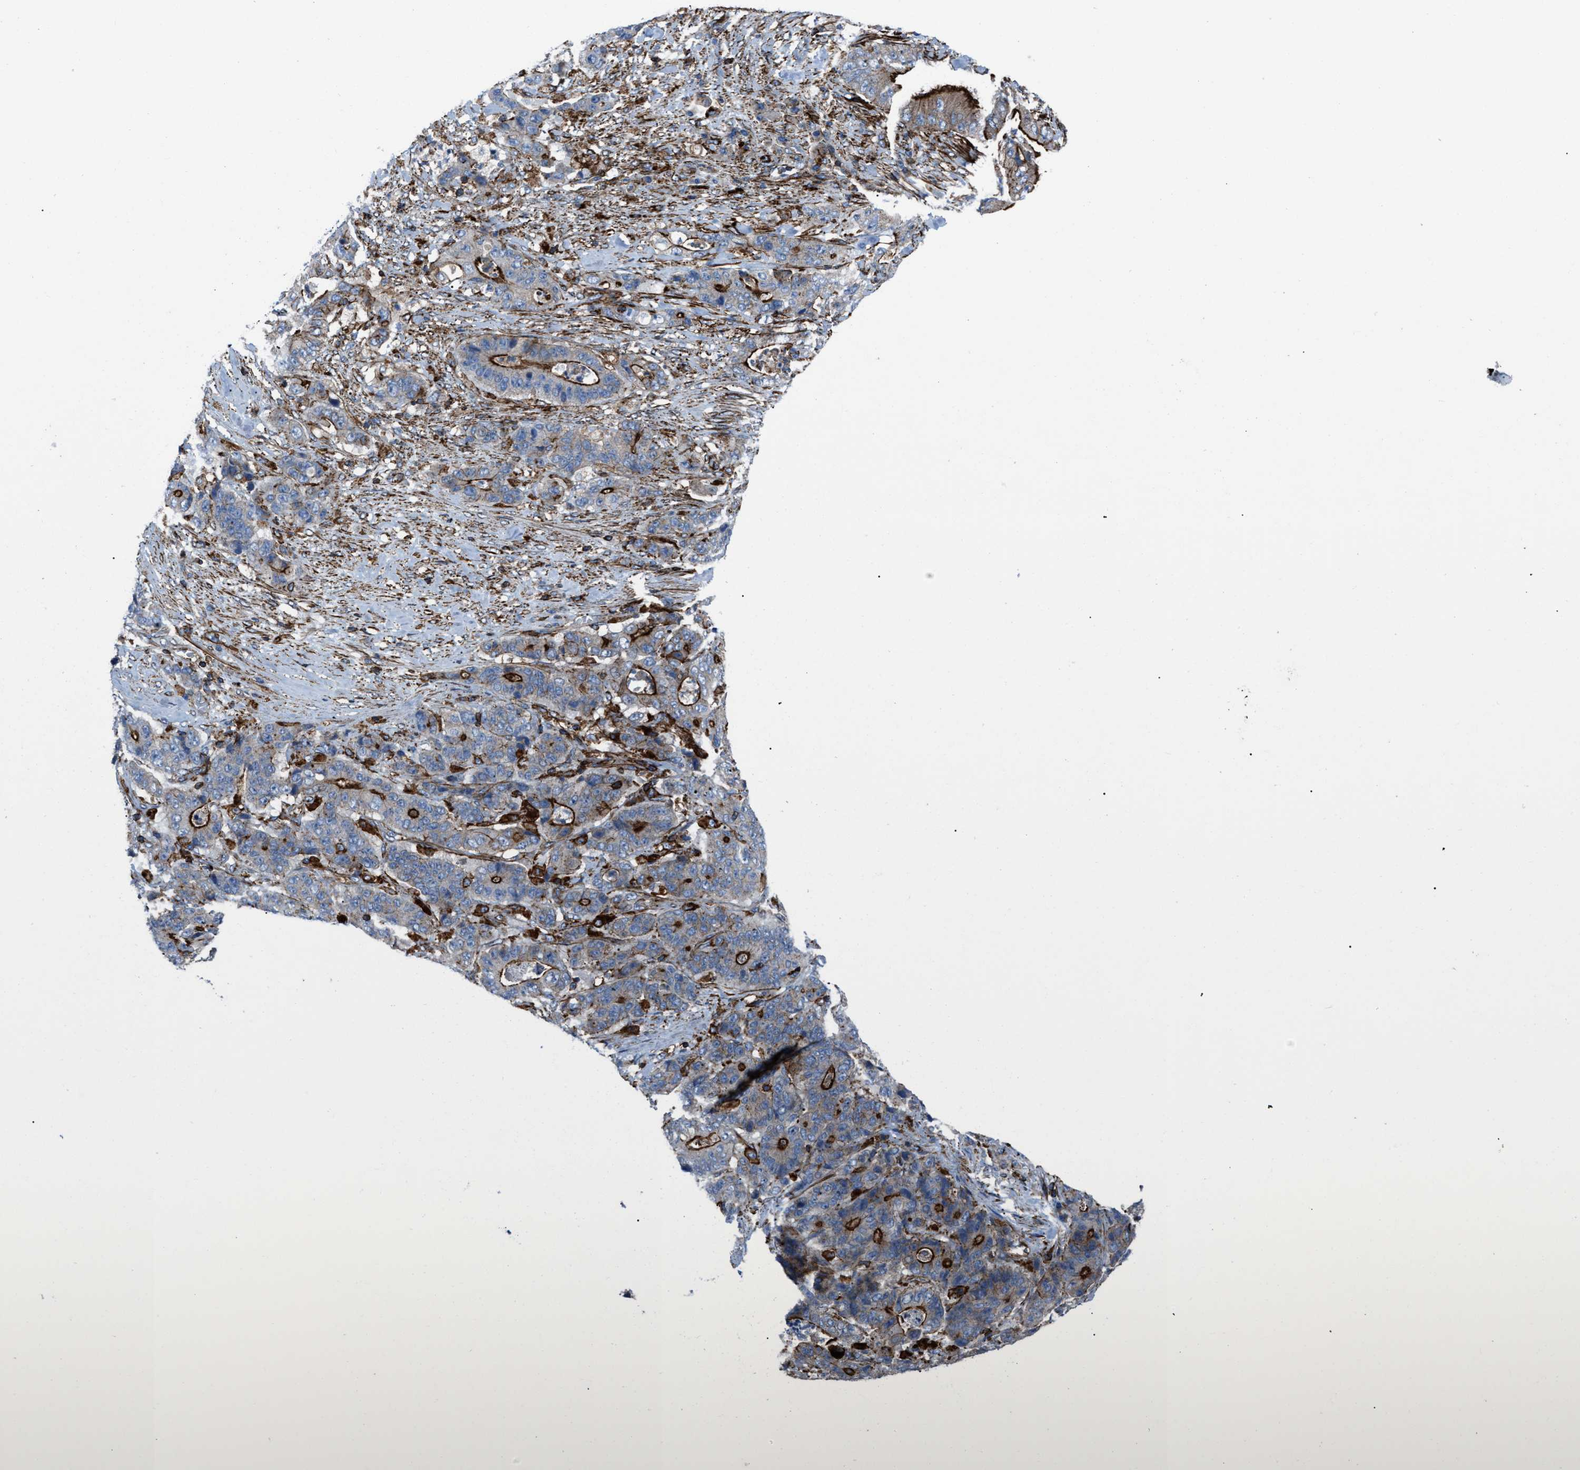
{"staining": {"intensity": "strong", "quantity": ">75%", "location": "cytoplasmic/membranous"}, "tissue": "stomach cancer", "cell_type": "Tumor cells", "image_type": "cancer", "snomed": [{"axis": "morphology", "description": "Adenocarcinoma, NOS"}, {"axis": "topography", "description": "Stomach"}], "caption": "There is high levels of strong cytoplasmic/membranous expression in tumor cells of stomach adenocarcinoma, as demonstrated by immunohistochemical staining (brown color).", "gene": "AGPAT2", "patient": {"sex": "female", "age": 73}}